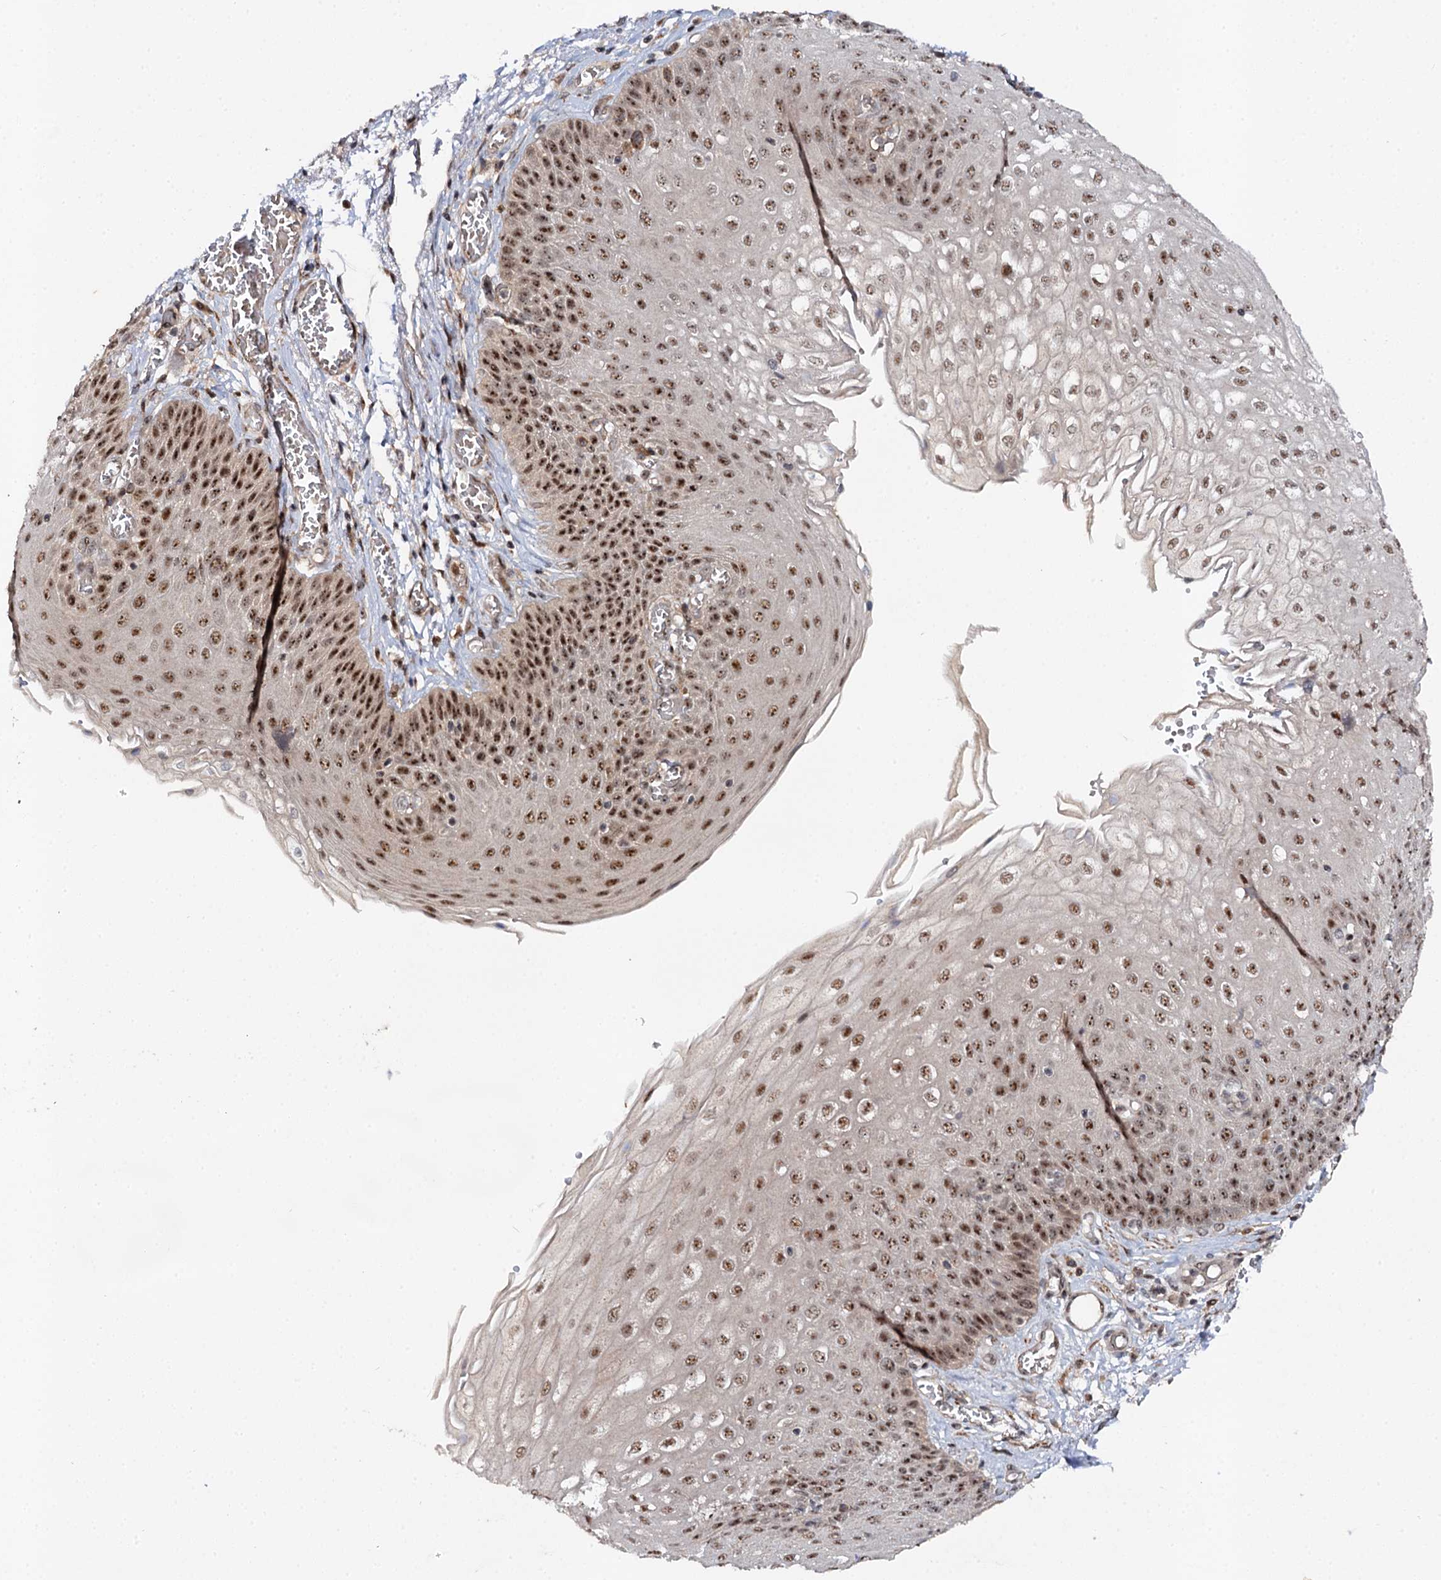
{"staining": {"intensity": "moderate", "quantity": ">75%", "location": "nuclear"}, "tissue": "esophagus", "cell_type": "Squamous epithelial cells", "image_type": "normal", "snomed": [{"axis": "morphology", "description": "Normal tissue, NOS"}, {"axis": "topography", "description": "Esophagus"}], "caption": "High-magnification brightfield microscopy of benign esophagus stained with DAB (3,3'-diaminobenzidine) (brown) and counterstained with hematoxylin (blue). squamous epithelial cells exhibit moderate nuclear expression is appreciated in approximately>75% of cells.", "gene": "BUD13", "patient": {"sex": "male", "age": 81}}